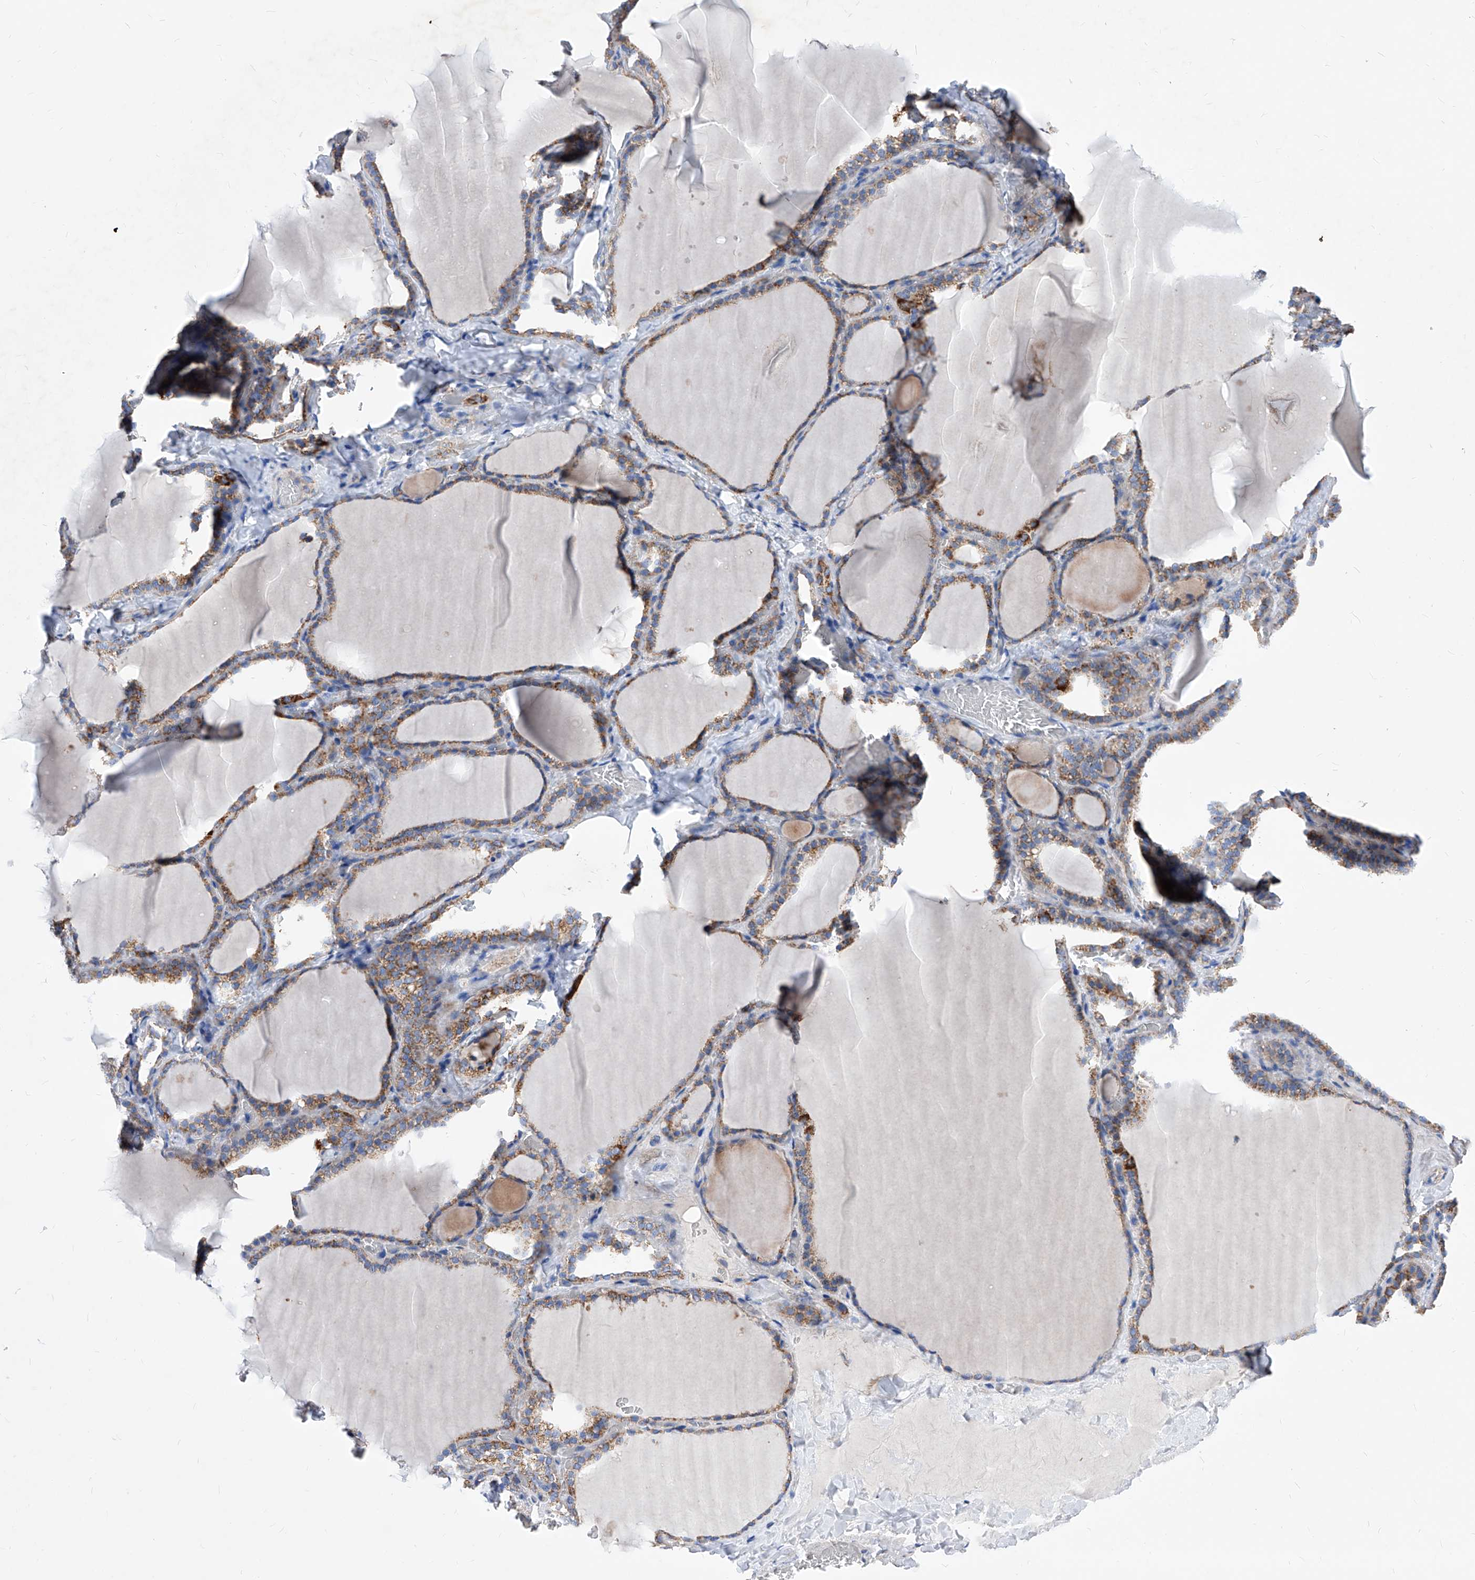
{"staining": {"intensity": "moderate", "quantity": ">75%", "location": "cytoplasmic/membranous"}, "tissue": "thyroid gland", "cell_type": "Glandular cells", "image_type": "normal", "snomed": [{"axis": "morphology", "description": "Normal tissue, NOS"}, {"axis": "topography", "description": "Thyroid gland"}], "caption": "Moderate cytoplasmic/membranous staining for a protein is present in approximately >75% of glandular cells of normal thyroid gland using IHC.", "gene": "HRNR", "patient": {"sex": "female", "age": 22}}